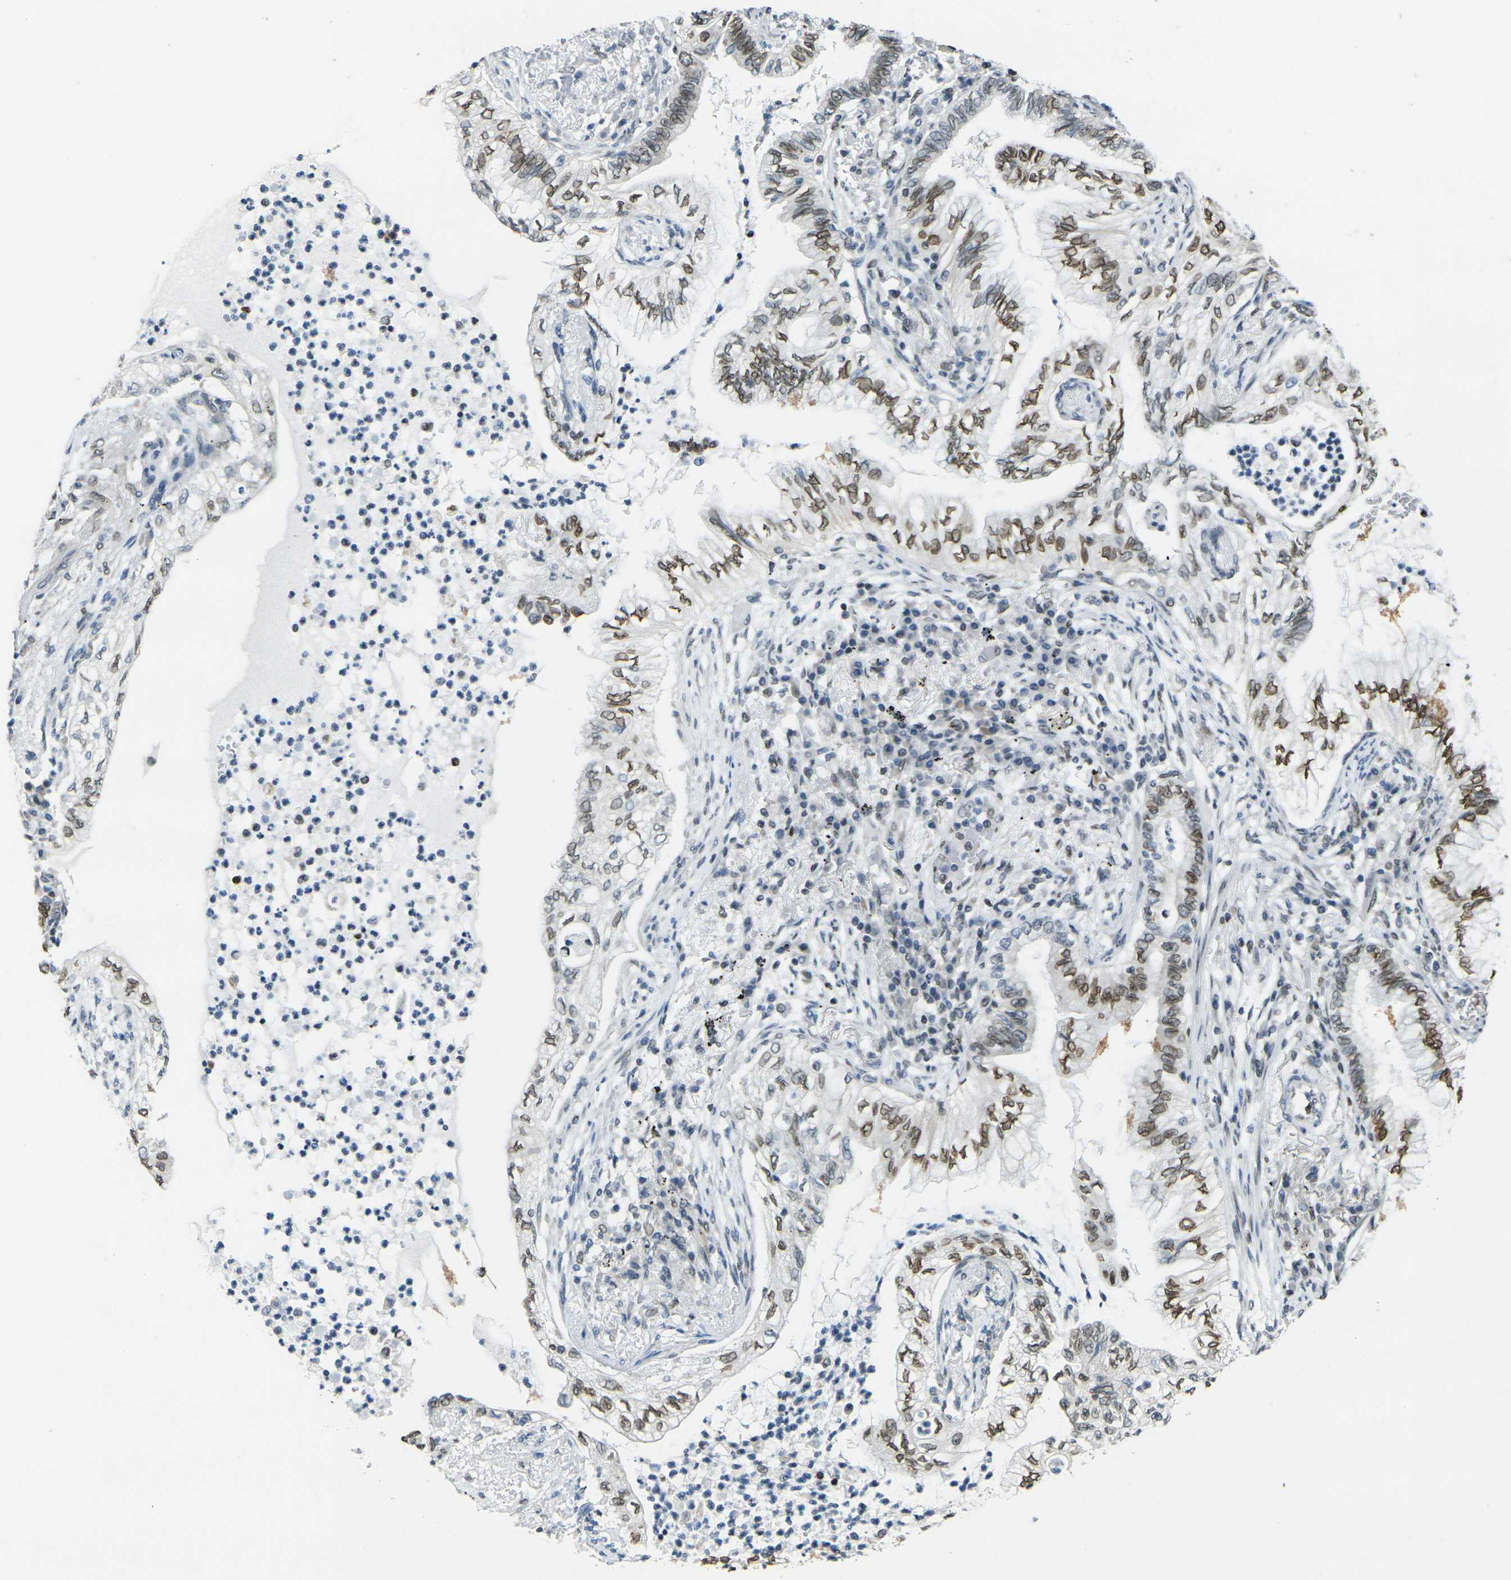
{"staining": {"intensity": "moderate", "quantity": ">75%", "location": "nuclear"}, "tissue": "lung cancer", "cell_type": "Tumor cells", "image_type": "cancer", "snomed": [{"axis": "morphology", "description": "Normal tissue, NOS"}, {"axis": "morphology", "description": "Adenocarcinoma, NOS"}, {"axis": "topography", "description": "Bronchus"}, {"axis": "topography", "description": "Lung"}], "caption": "Lung adenocarcinoma stained with a brown dye shows moderate nuclear positive staining in approximately >75% of tumor cells.", "gene": "BRDT", "patient": {"sex": "female", "age": 70}}